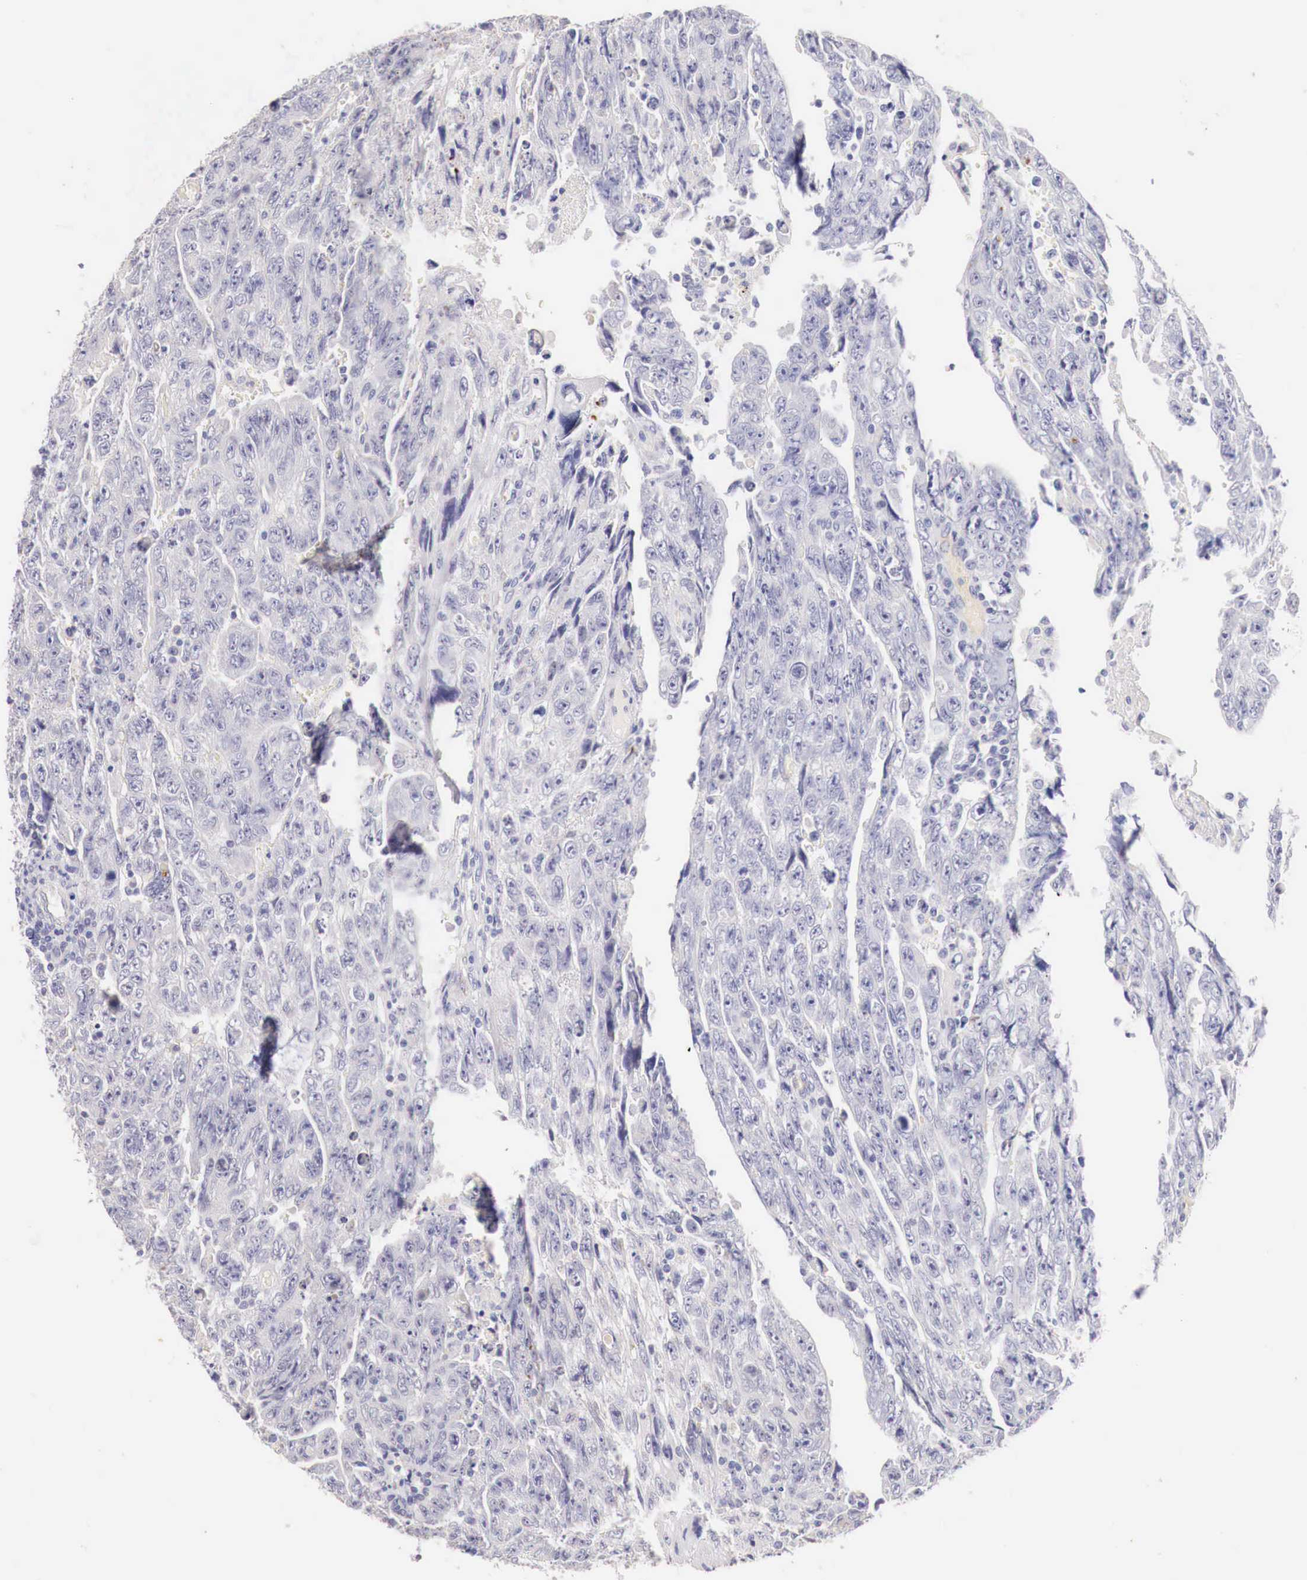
{"staining": {"intensity": "negative", "quantity": "none", "location": "none"}, "tissue": "testis cancer", "cell_type": "Tumor cells", "image_type": "cancer", "snomed": [{"axis": "morphology", "description": "Carcinoma, Embryonal, NOS"}, {"axis": "topography", "description": "Testis"}], "caption": "Immunohistochemistry (IHC) photomicrograph of neoplastic tissue: testis cancer (embryonal carcinoma) stained with DAB exhibits no significant protein positivity in tumor cells. The staining was performed using DAB (3,3'-diaminobenzidine) to visualize the protein expression in brown, while the nuclei were stained in blue with hematoxylin (Magnification: 20x).", "gene": "ITIH6", "patient": {"sex": "male", "age": 28}}